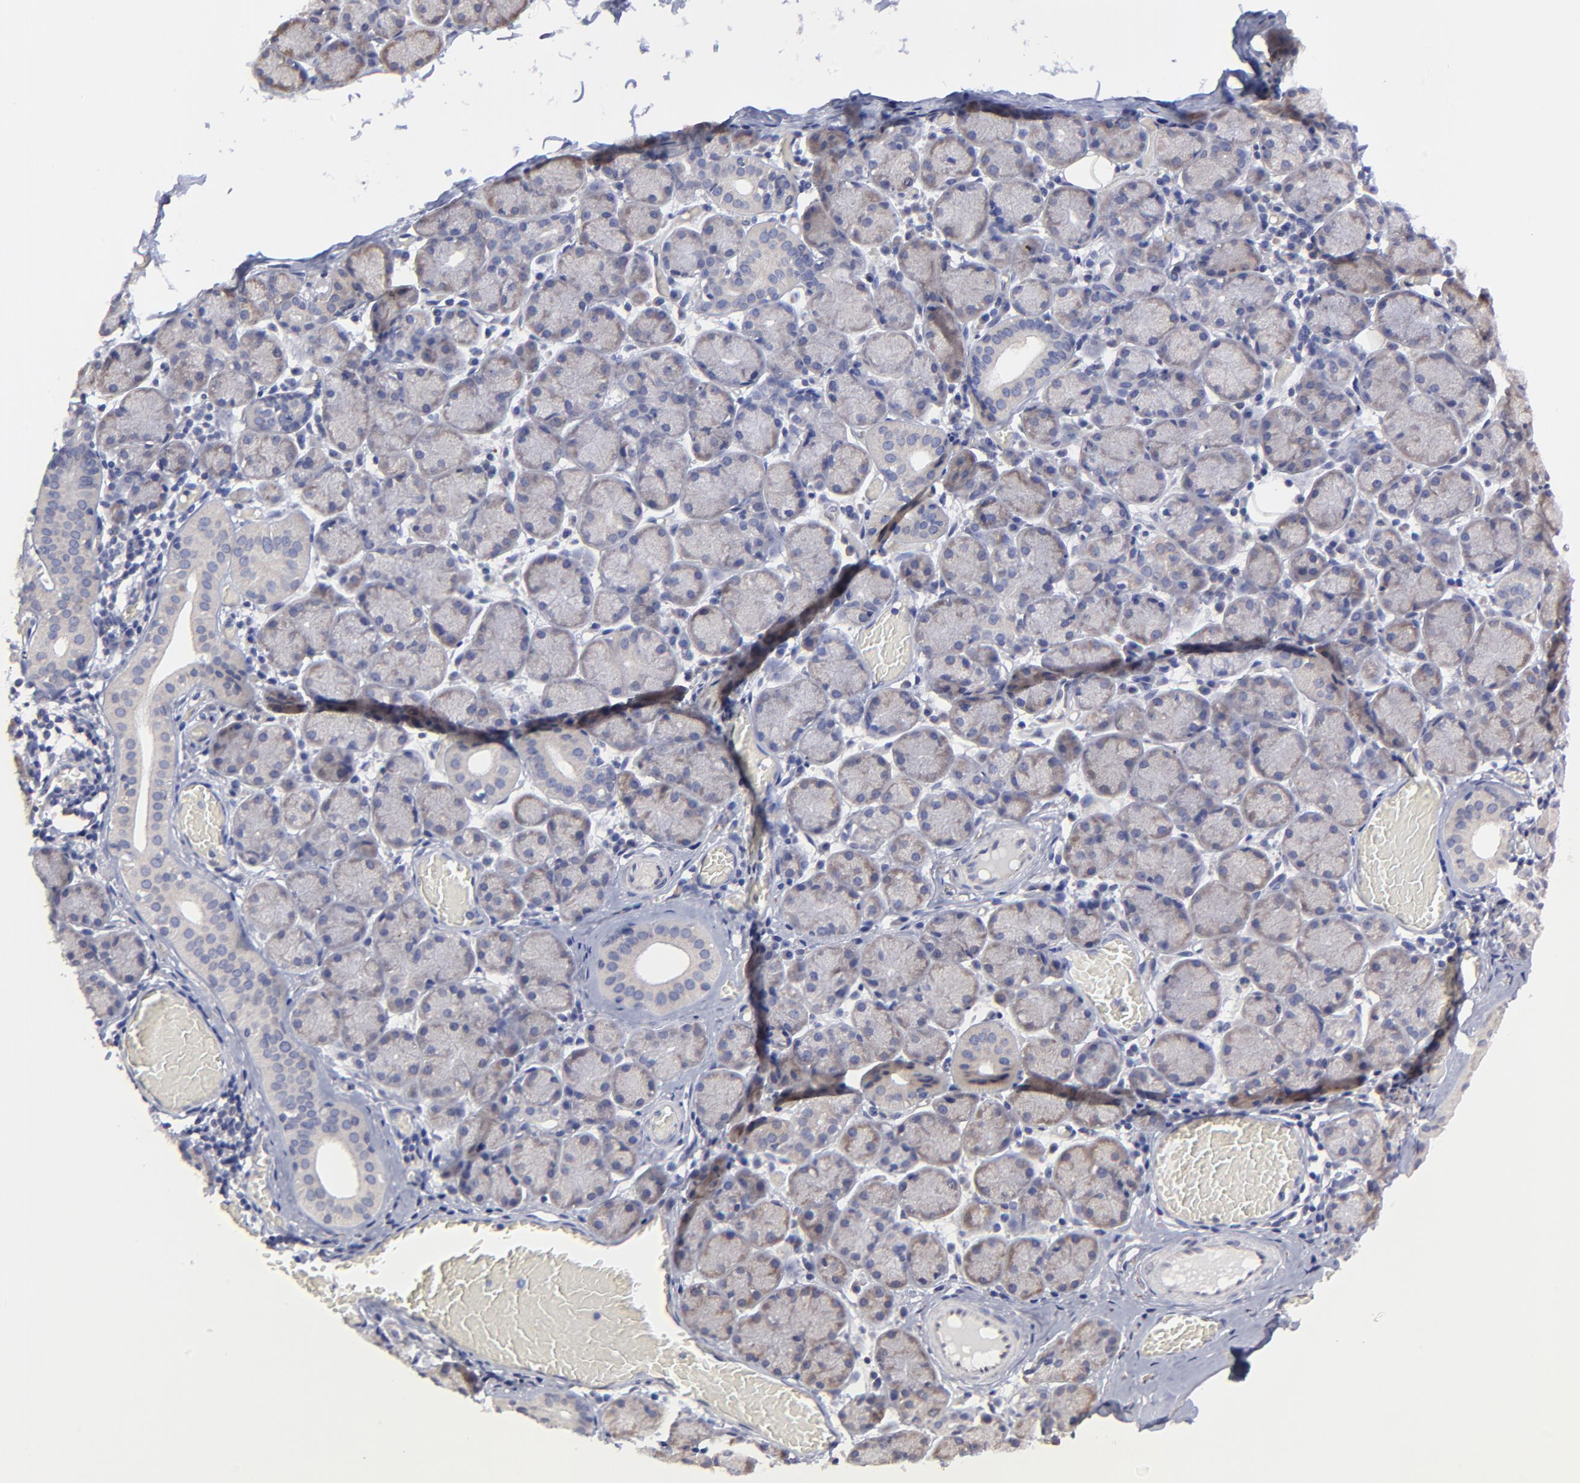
{"staining": {"intensity": "weak", "quantity": "<25%", "location": "cytoplasmic/membranous"}, "tissue": "salivary gland", "cell_type": "Glandular cells", "image_type": "normal", "snomed": [{"axis": "morphology", "description": "Normal tissue, NOS"}, {"axis": "topography", "description": "Salivary gland"}], "caption": "Immunohistochemistry (IHC) micrograph of unremarkable human salivary gland stained for a protein (brown), which shows no positivity in glandular cells. Nuclei are stained in blue.", "gene": "BTG2", "patient": {"sex": "female", "age": 24}}